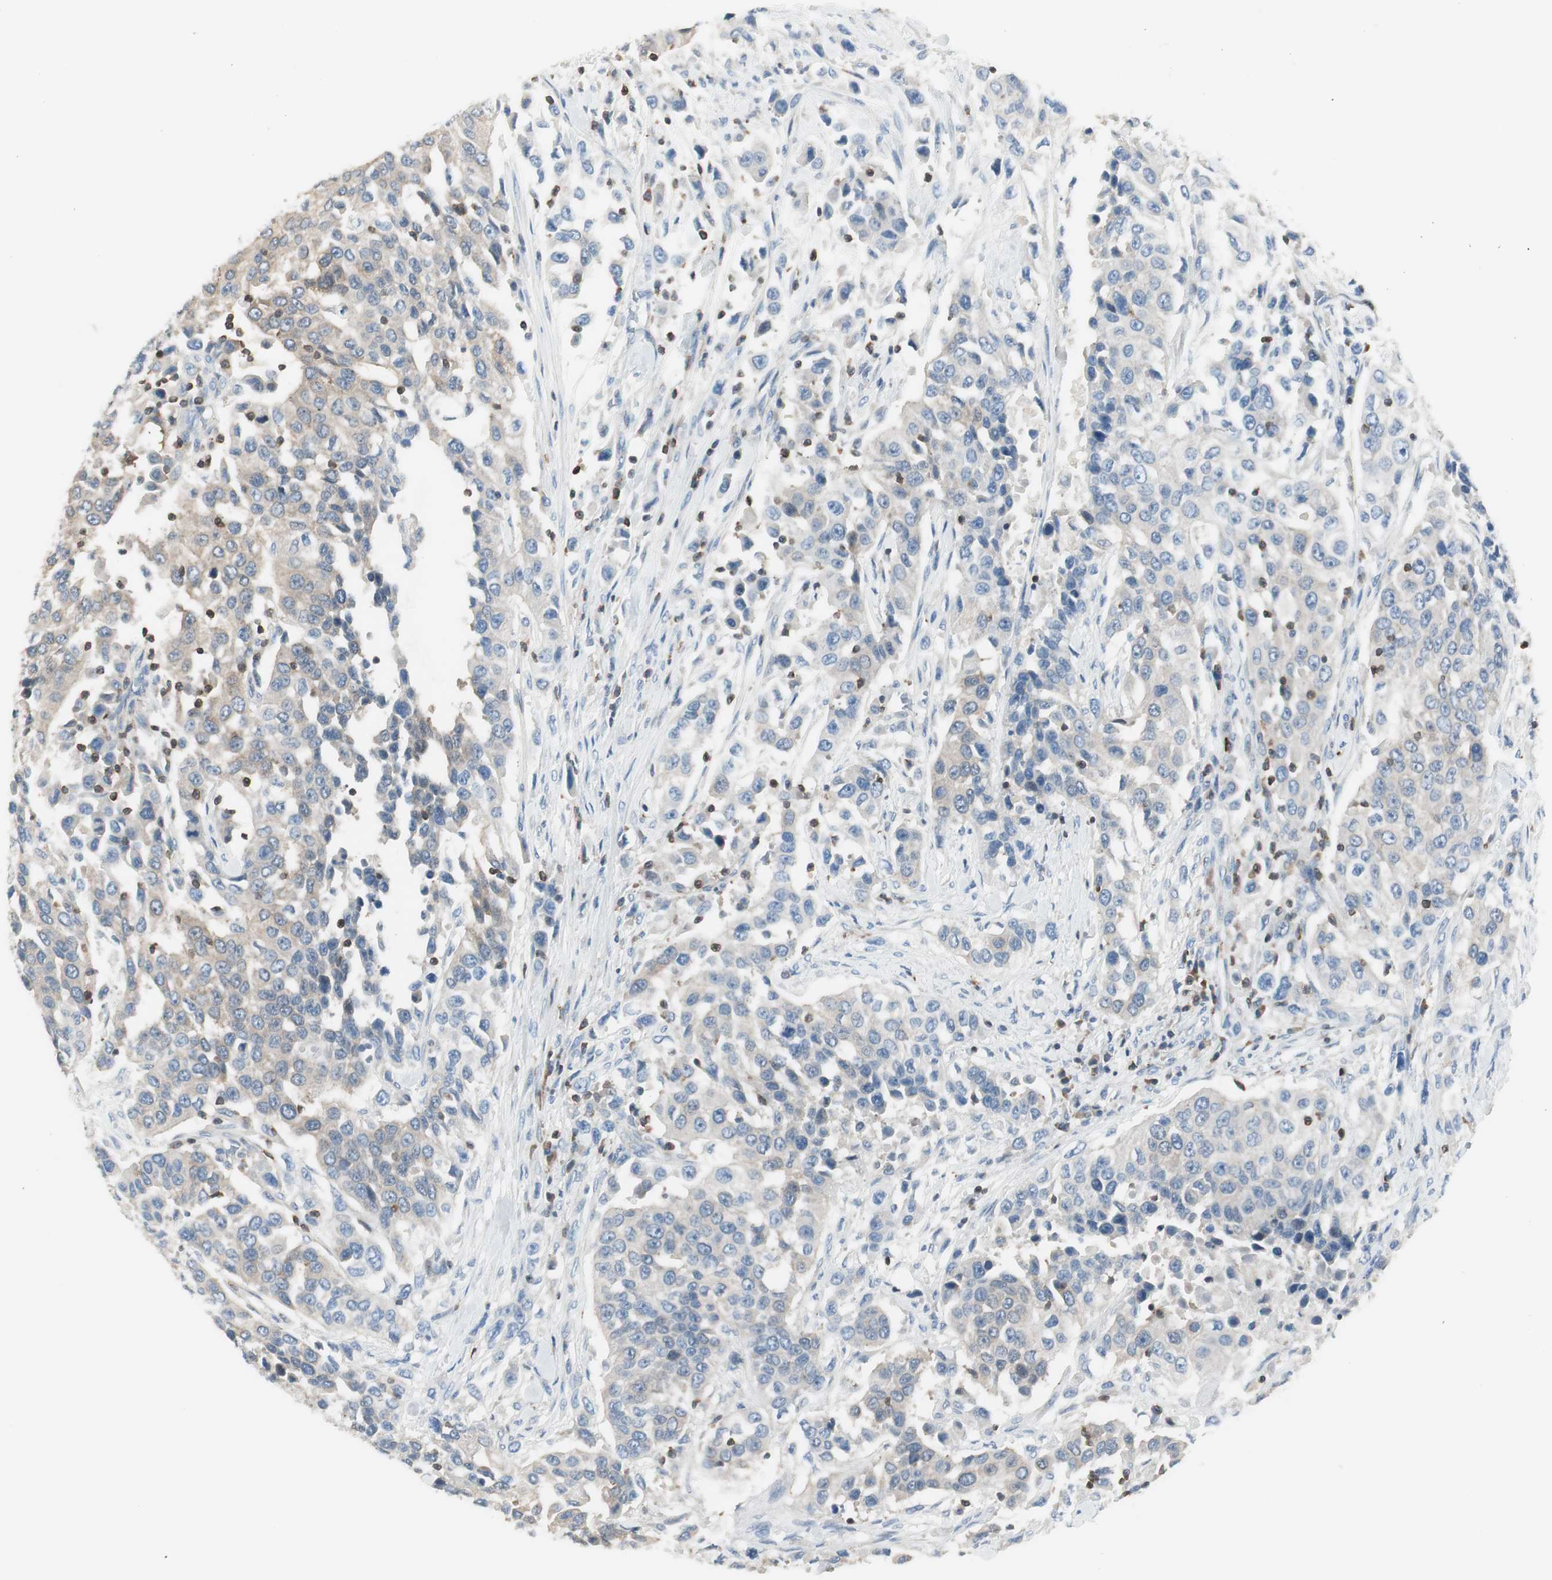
{"staining": {"intensity": "weak", "quantity": "<25%", "location": "cytoplasmic/membranous"}, "tissue": "urothelial cancer", "cell_type": "Tumor cells", "image_type": "cancer", "snomed": [{"axis": "morphology", "description": "Urothelial carcinoma, High grade"}, {"axis": "topography", "description": "Urinary bladder"}], "caption": "Human urothelial cancer stained for a protein using immunohistochemistry (IHC) displays no positivity in tumor cells.", "gene": "SLC9A3R1", "patient": {"sex": "female", "age": 80}}